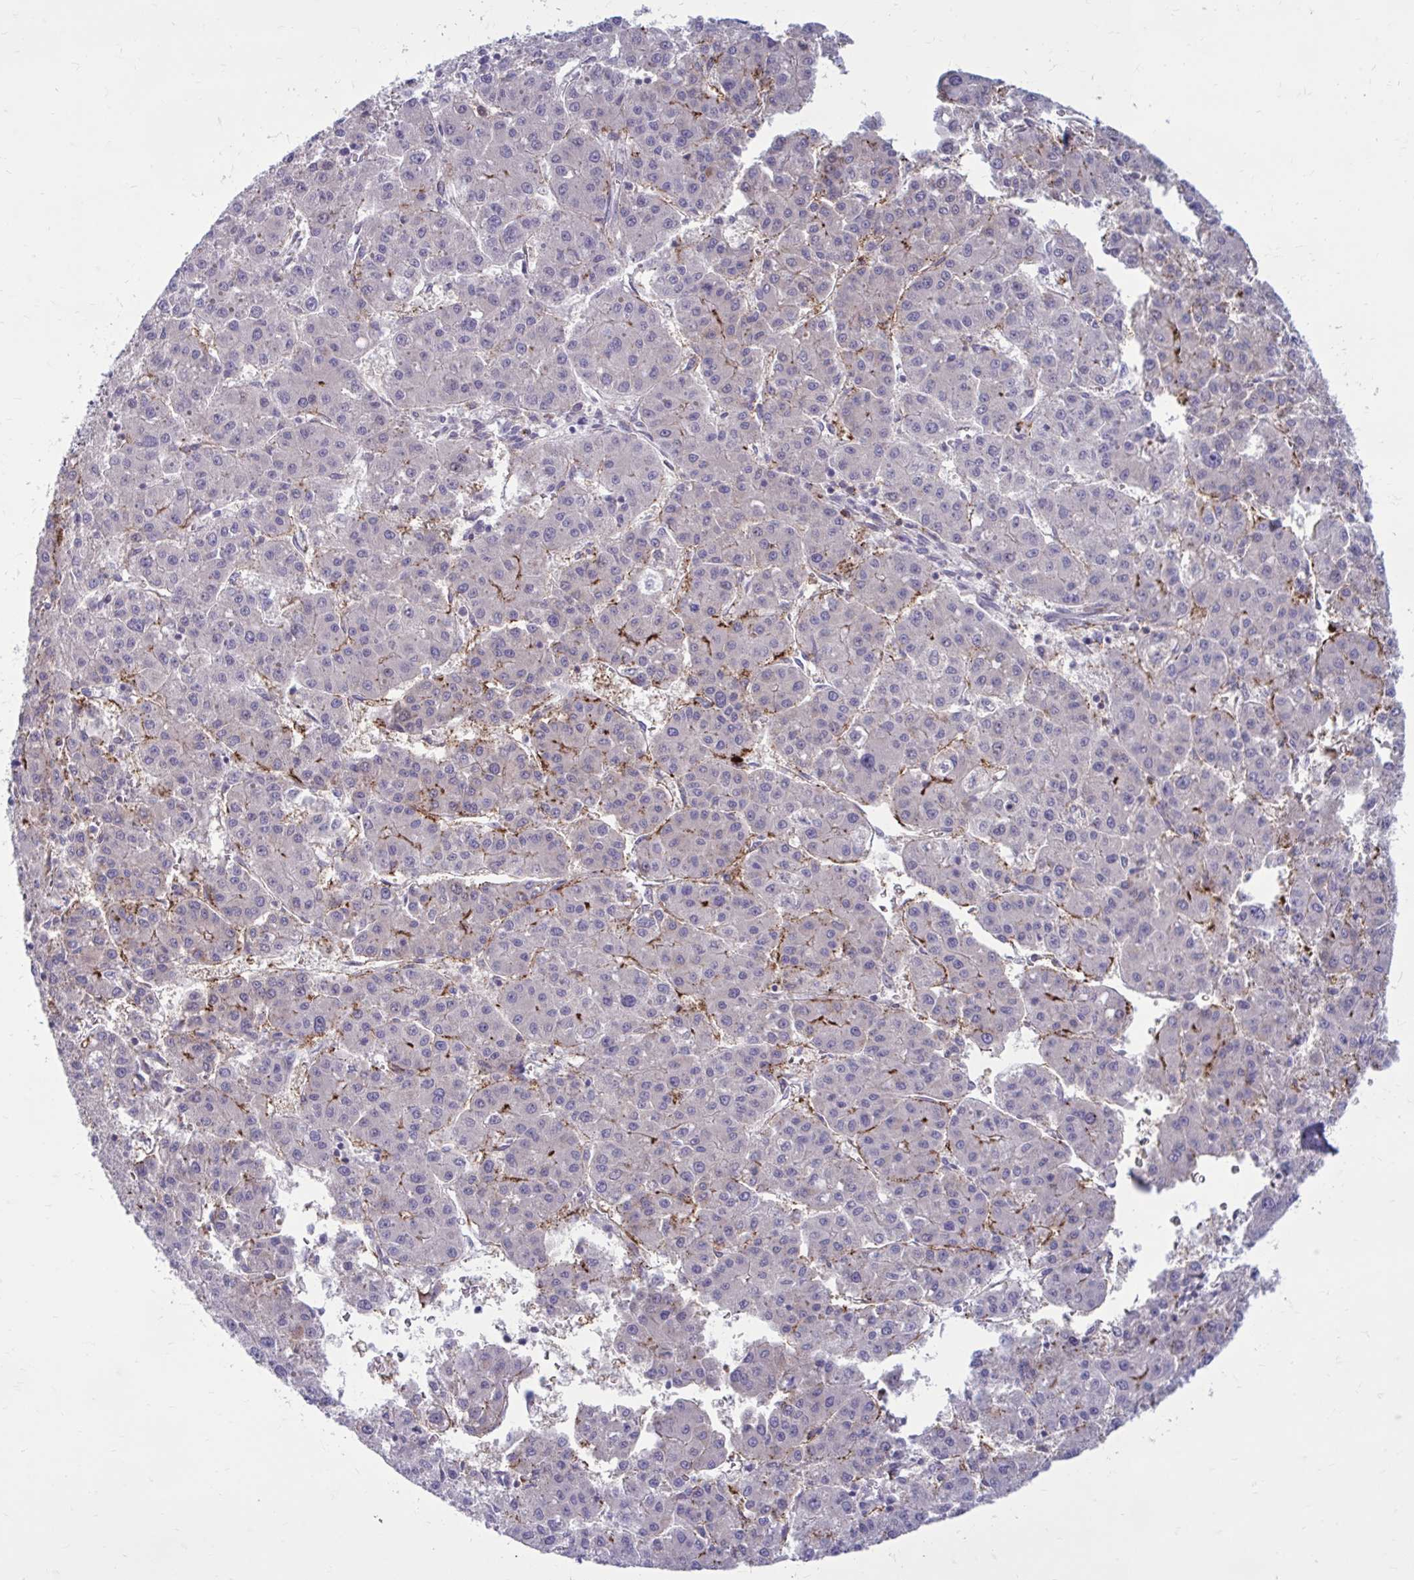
{"staining": {"intensity": "negative", "quantity": "none", "location": "none"}, "tissue": "liver cancer", "cell_type": "Tumor cells", "image_type": "cancer", "snomed": [{"axis": "morphology", "description": "Carcinoma, Hepatocellular, NOS"}, {"axis": "topography", "description": "Liver"}], "caption": "IHC image of neoplastic tissue: human liver cancer stained with DAB (3,3'-diaminobenzidine) exhibits no significant protein staining in tumor cells.", "gene": "GIGYF2", "patient": {"sex": "male", "age": 73}}